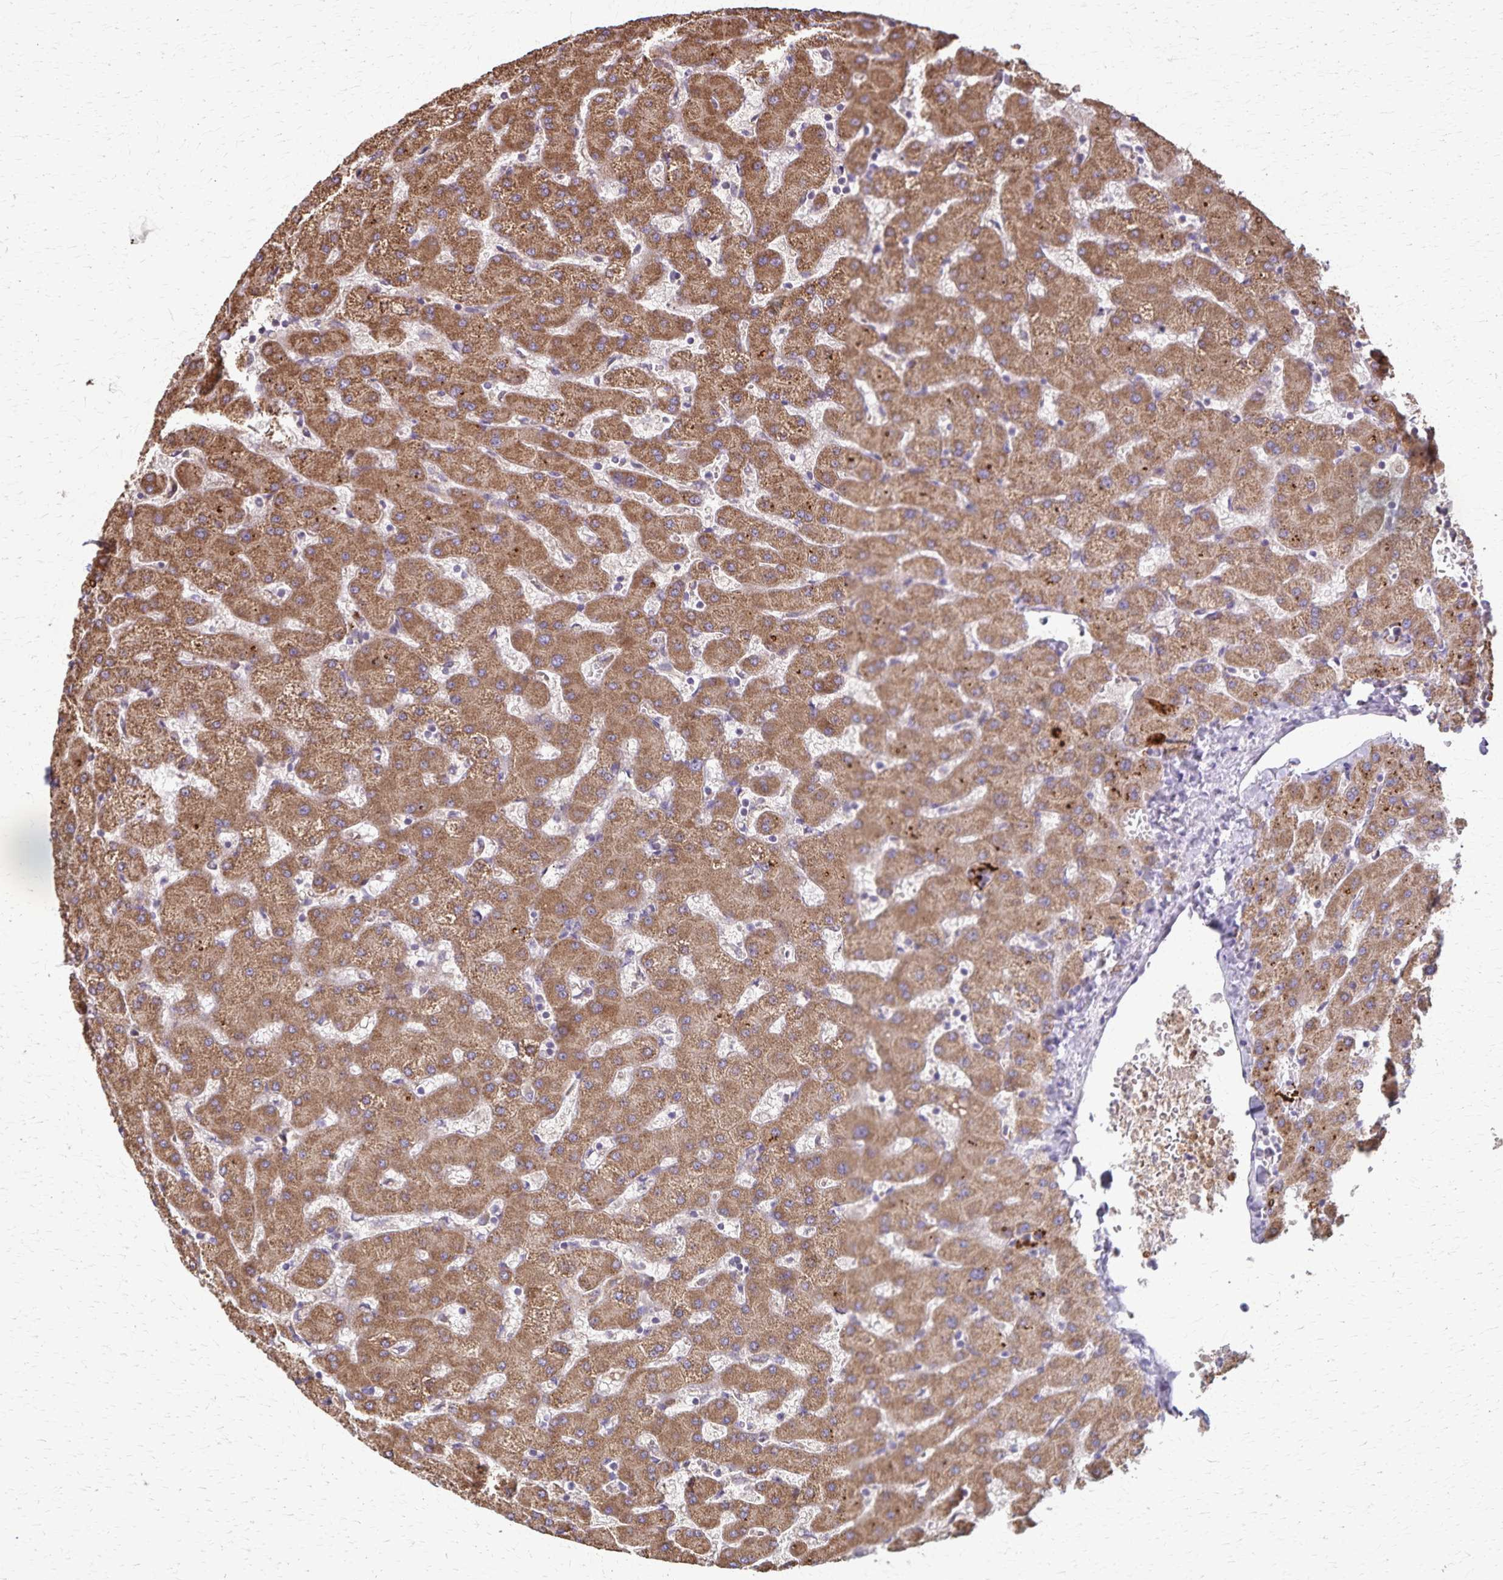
{"staining": {"intensity": "weak", "quantity": ">75%", "location": "cytoplasmic/membranous"}, "tissue": "liver", "cell_type": "Cholangiocytes", "image_type": "normal", "snomed": [{"axis": "morphology", "description": "Normal tissue, NOS"}, {"axis": "topography", "description": "Liver"}], "caption": "Immunohistochemistry (IHC) (DAB) staining of unremarkable liver demonstrates weak cytoplasmic/membranous protein positivity in approximately >75% of cholangiocytes. The protein of interest is shown in brown color, while the nuclei are stained blue.", "gene": "RNF10", "patient": {"sex": "female", "age": 63}}